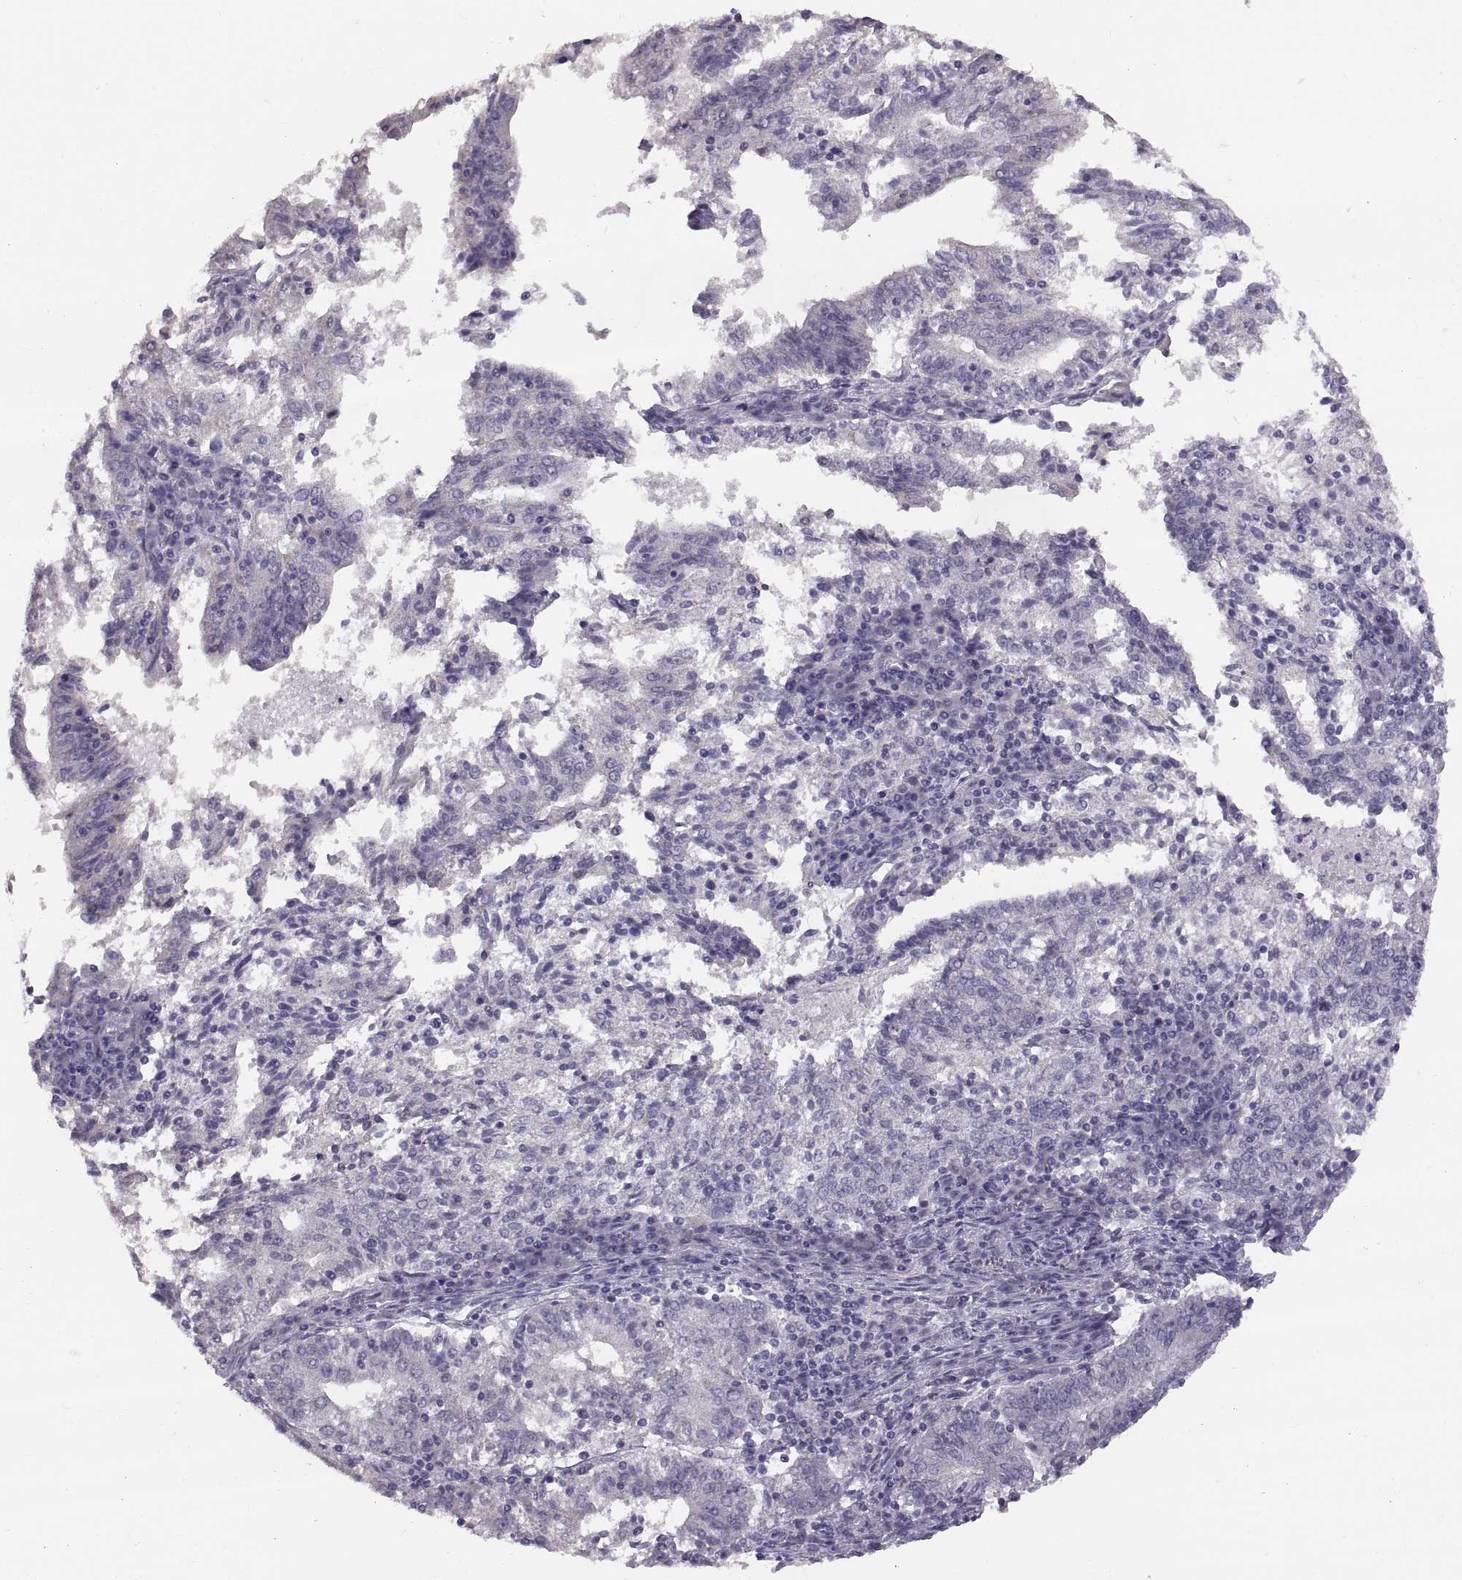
{"staining": {"intensity": "negative", "quantity": "none", "location": "none"}, "tissue": "endometrial cancer", "cell_type": "Tumor cells", "image_type": "cancer", "snomed": [{"axis": "morphology", "description": "Adenocarcinoma, NOS"}, {"axis": "topography", "description": "Endometrium"}], "caption": "High magnification brightfield microscopy of adenocarcinoma (endometrial) stained with DAB (brown) and counterstained with hematoxylin (blue): tumor cells show no significant staining.", "gene": "WBP2NL", "patient": {"sex": "female", "age": 82}}